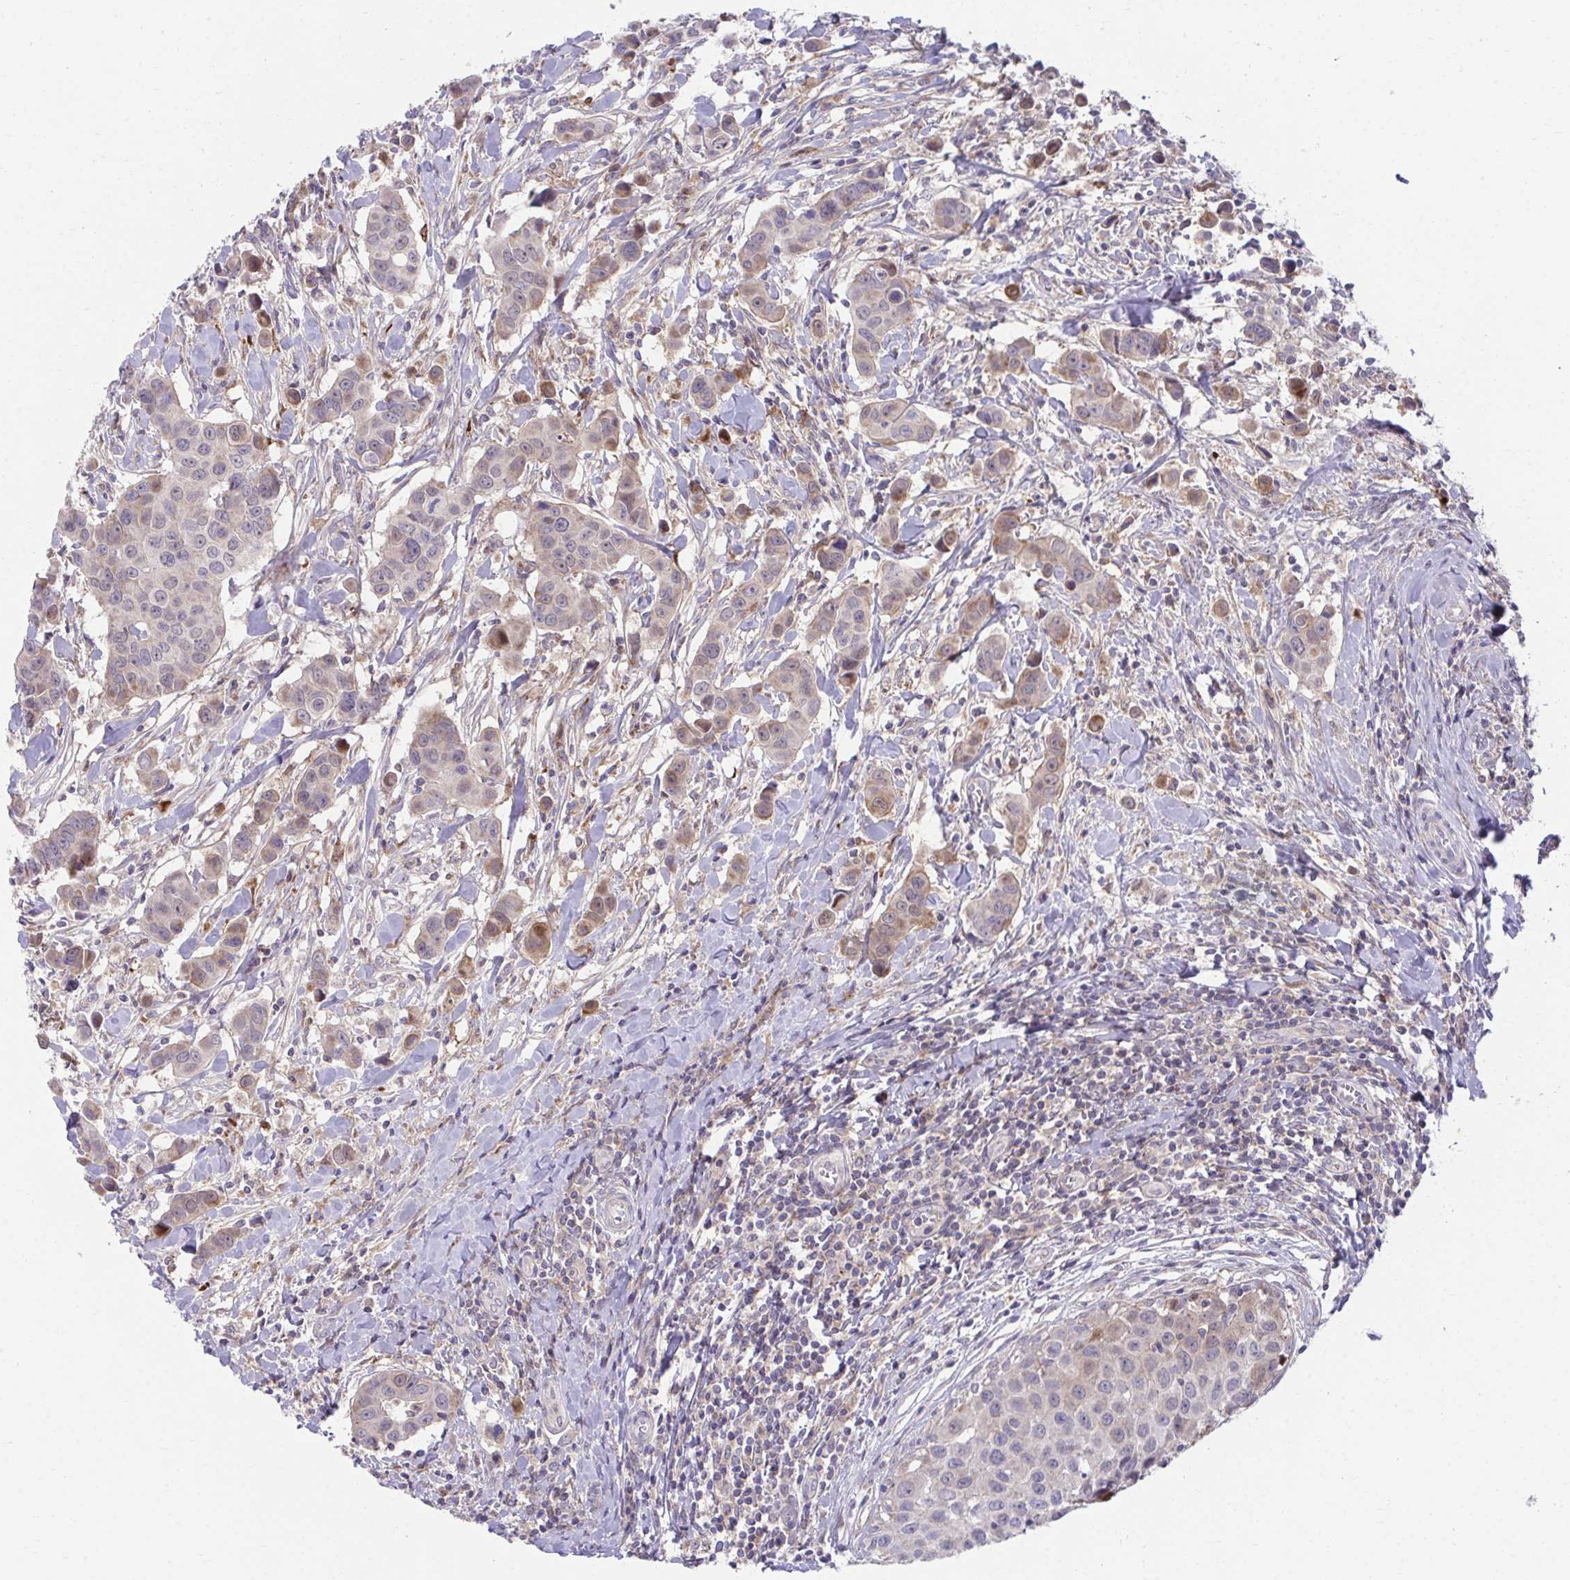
{"staining": {"intensity": "weak", "quantity": "<25%", "location": "cytoplasmic/membranous"}, "tissue": "breast cancer", "cell_type": "Tumor cells", "image_type": "cancer", "snomed": [{"axis": "morphology", "description": "Duct carcinoma"}, {"axis": "topography", "description": "Breast"}], "caption": "Image shows no significant protein staining in tumor cells of breast intraductal carcinoma.", "gene": "C16orf54", "patient": {"sex": "female", "age": 24}}